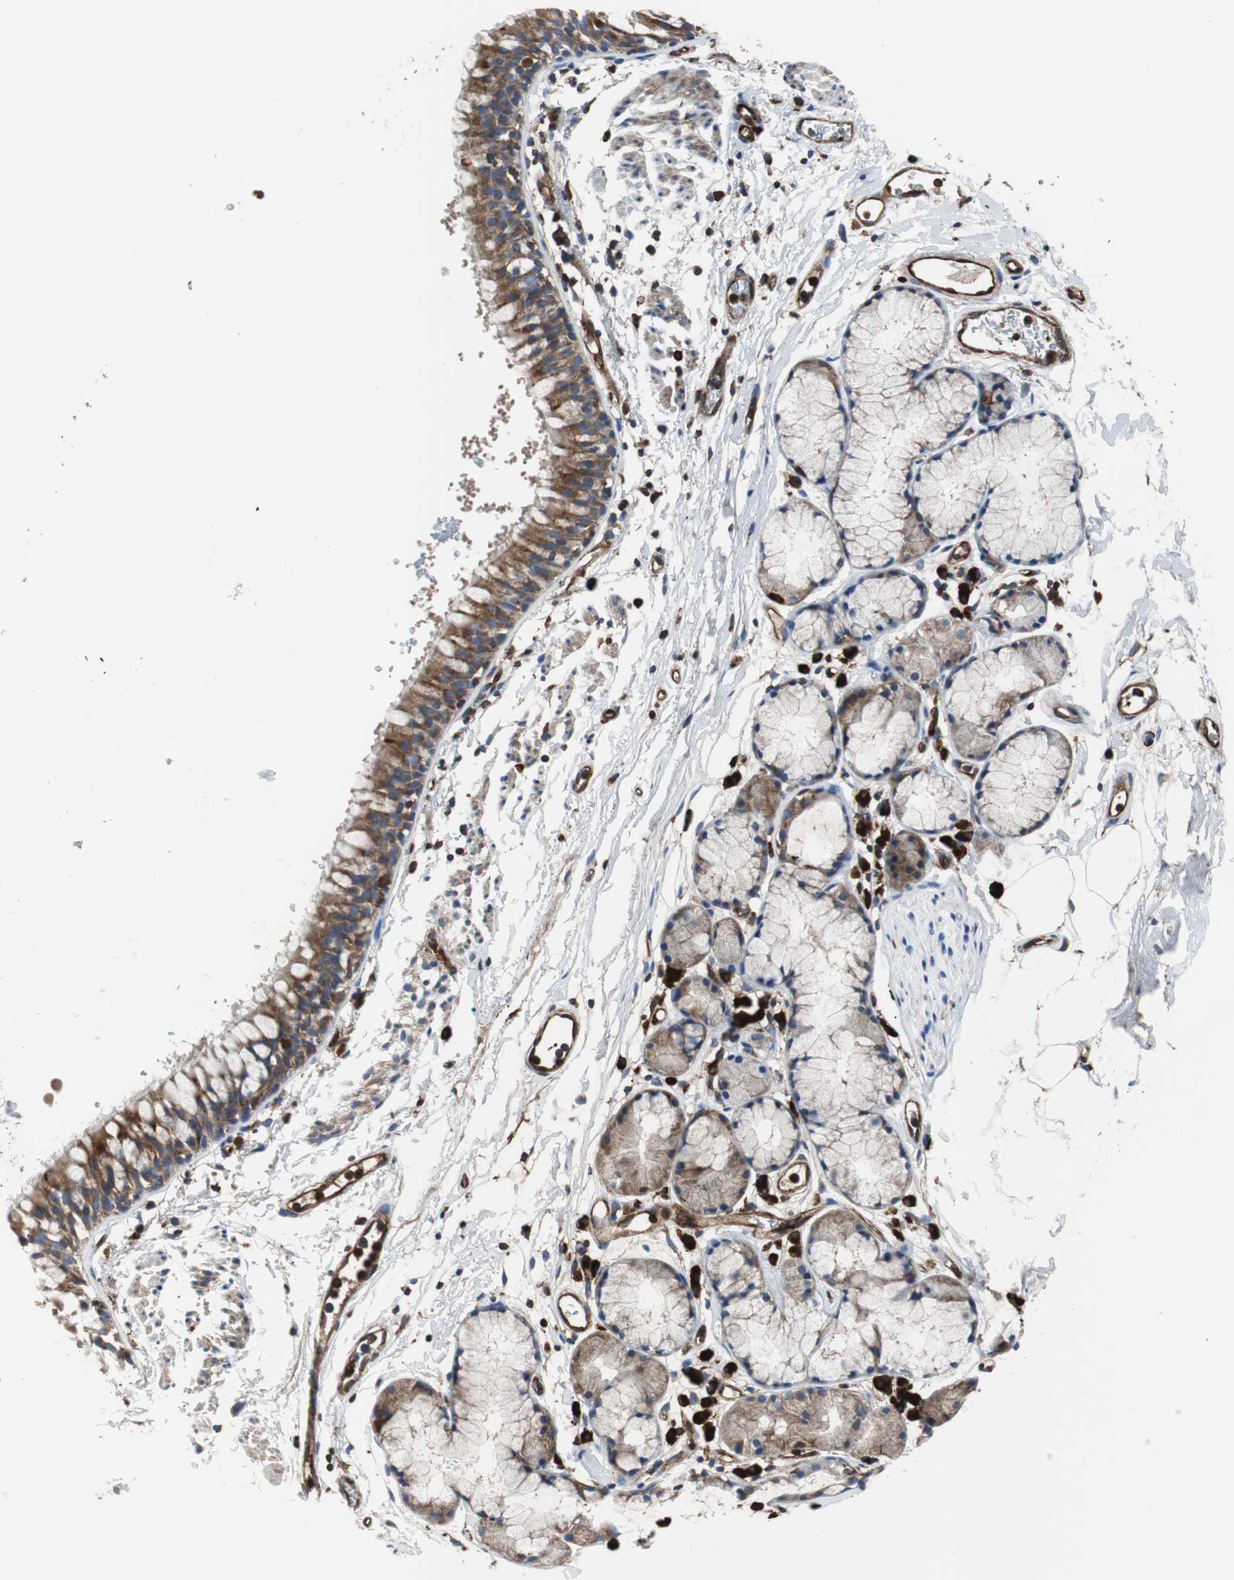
{"staining": {"intensity": "moderate", "quantity": ">75%", "location": "cytoplasmic/membranous"}, "tissue": "bronchus", "cell_type": "Respiratory epithelial cells", "image_type": "normal", "snomed": [{"axis": "morphology", "description": "Normal tissue, NOS"}, {"axis": "topography", "description": "Bronchus"}], "caption": "DAB (3,3'-diaminobenzidine) immunohistochemical staining of normal bronchus reveals moderate cytoplasmic/membranous protein staining in approximately >75% of respiratory epithelial cells.", "gene": "PLCG2", "patient": {"sex": "female", "age": 73}}